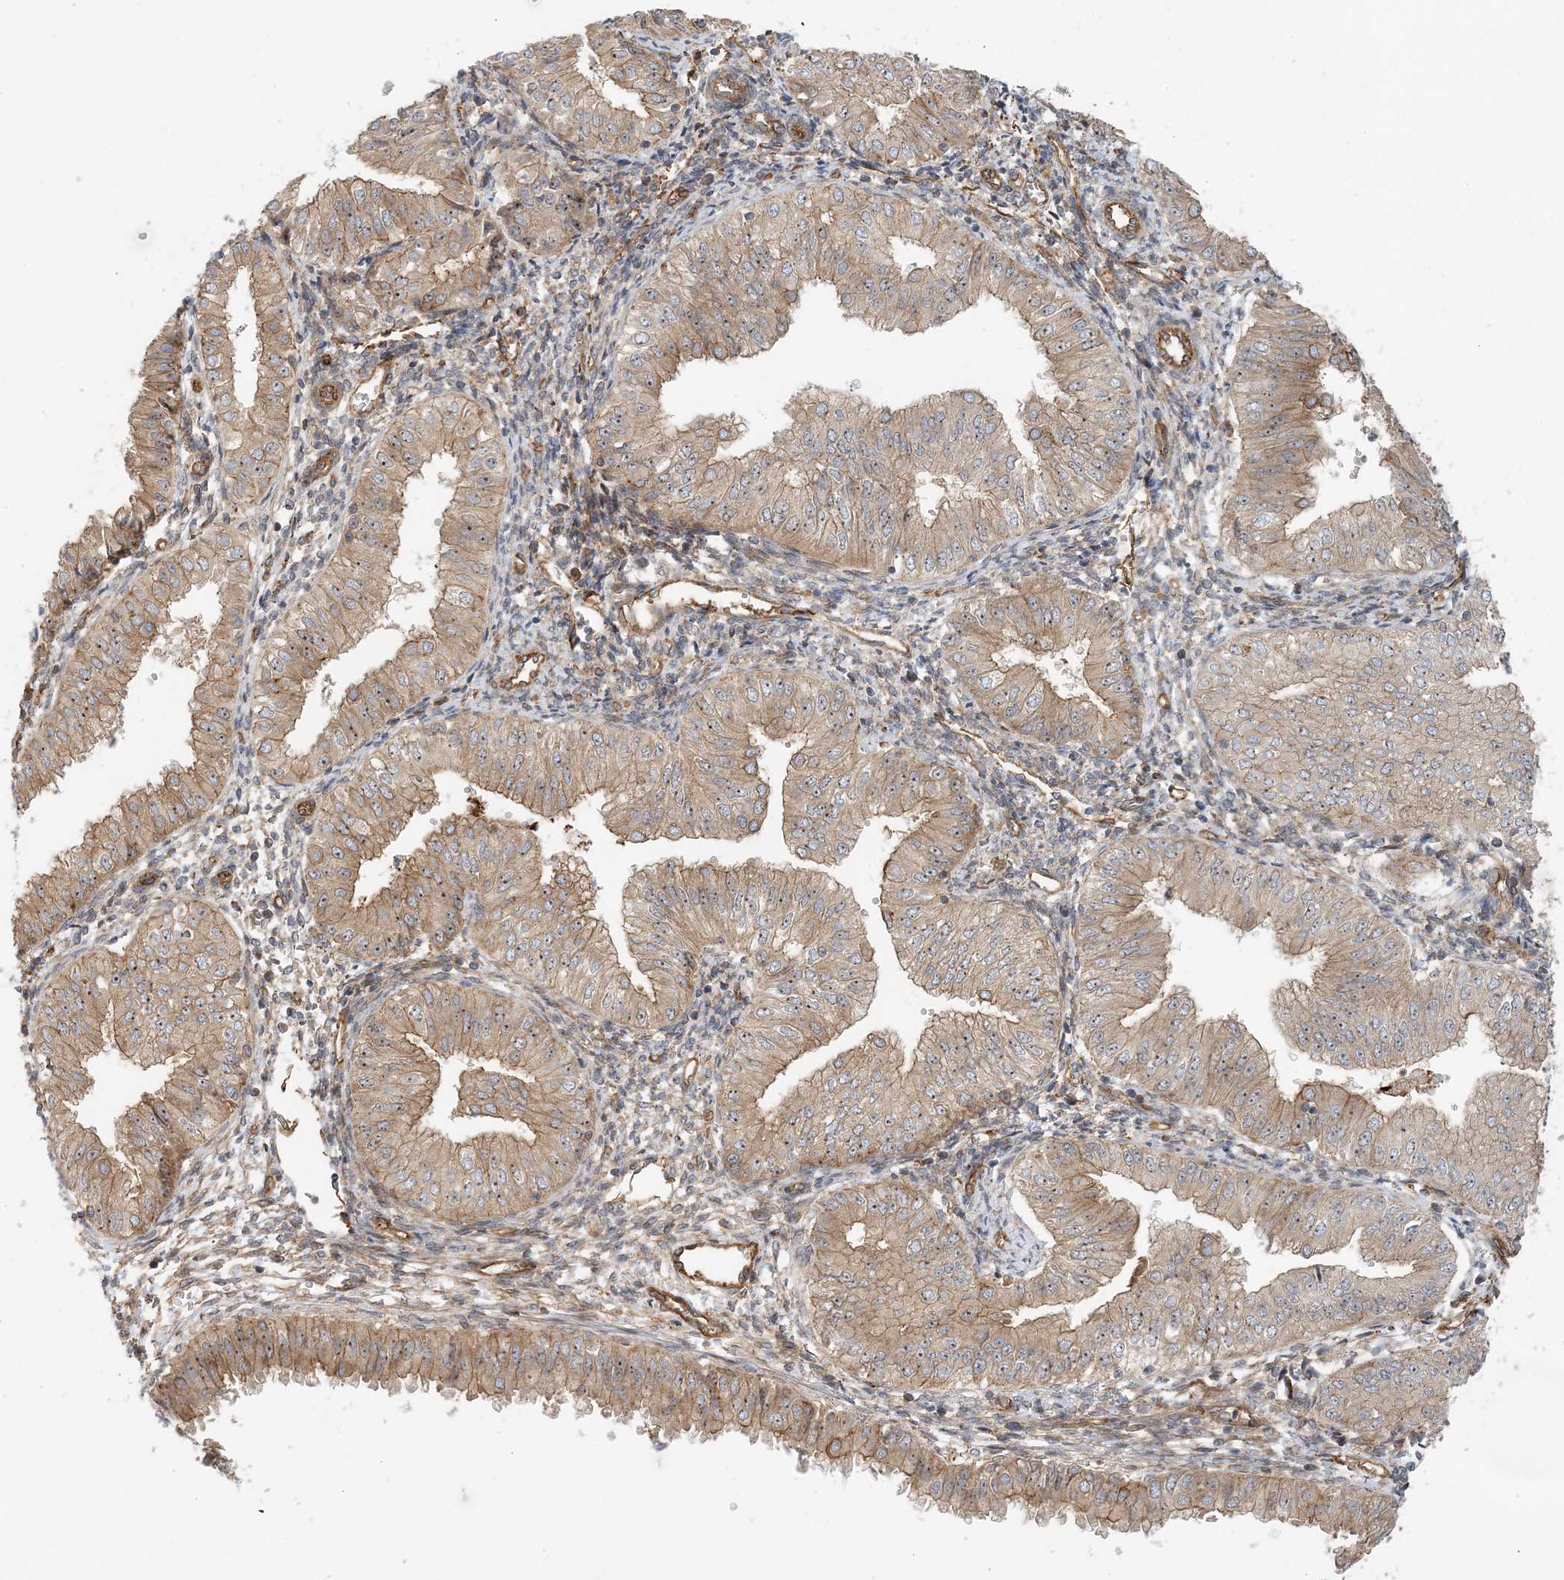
{"staining": {"intensity": "moderate", "quantity": ">75%", "location": "cytoplasmic/membranous"}, "tissue": "endometrial cancer", "cell_type": "Tumor cells", "image_type": "cancer", "snomed": [{"axis": "morphology", "description": "Normal tissue, NOS"}, {"axis": "morphology", "description": "Adenocarcinoma, NOS"}, {"axis": "topography", "description": "Endometrium"}], "caption": "Immunohistochemistry of human endometrial adenocarcinoma demonstrates medium levels of moderate cytoplasmic/membranous positivity in approximately >75% of tumor cells. The staining was performed using DAB (3,3'-diaminobenzidine), with brown indicating positive protein expression. Nuclei are stained blue with hematoxylin.", "gene": "MYL5", "patient": {"sex": "female", "age": 53}}